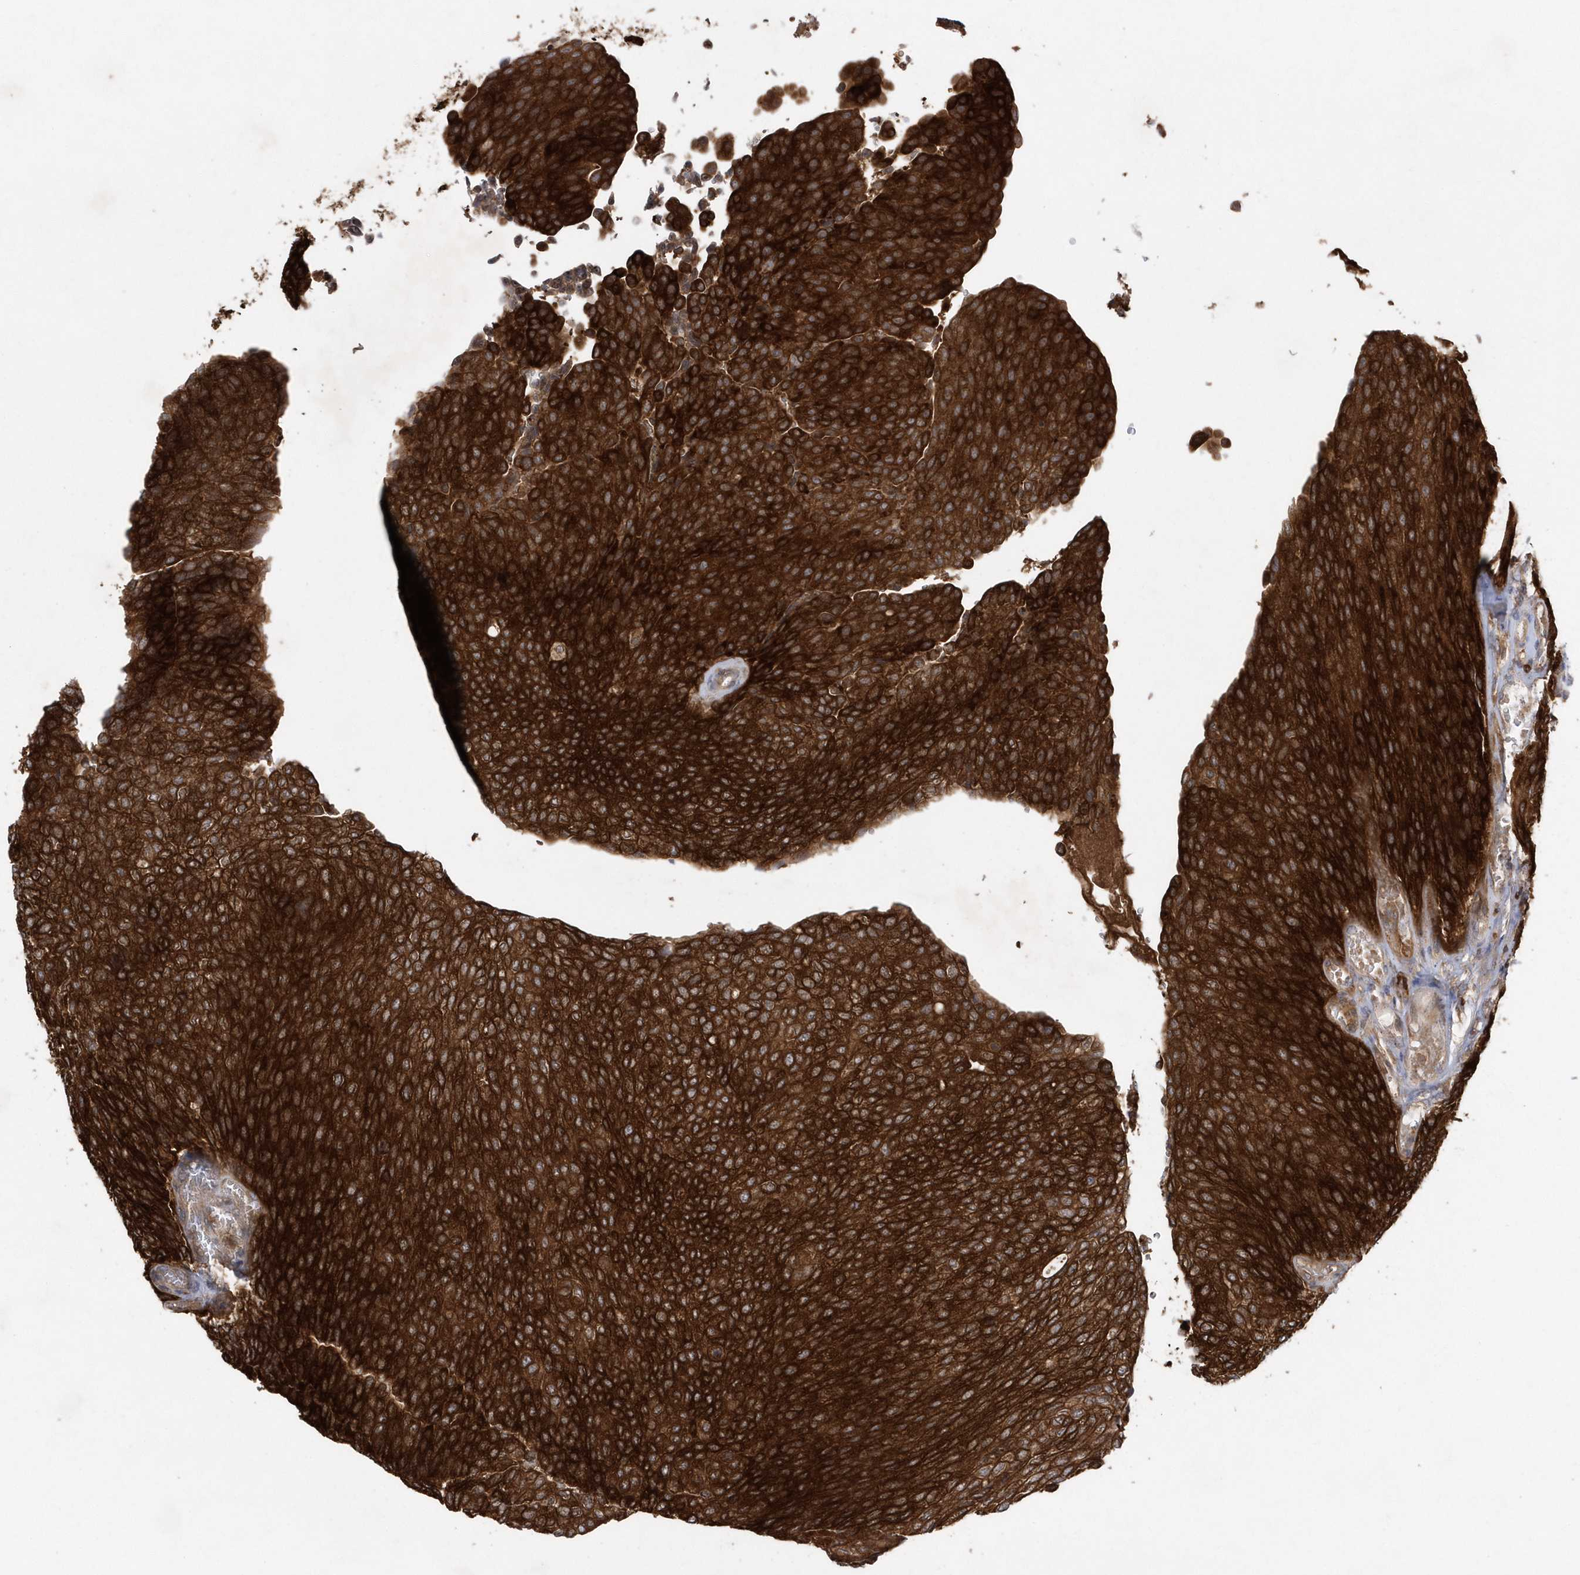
{"staining": {"intensity": "strong", "quantity": ">75%", "location": "cytoplasmic/membranous"}, "tissue": "urothelial cancer", "cell_type": "Tumor cells", "image_type": "cancer", "snomed": [{"axis": "morphology", "description": "Urothelial carcinoma, Low grade"}, {"axis": "topography", "description": "Urinary bladder"}], "caption": "Immunohistochemical staining of urothelial cancer exhibits strong cytoplasmic/membranous protein expression in approximately >75% of tumor cells.", "gene": "PAICS", "patient": {"sex": "female", "age": 79}}